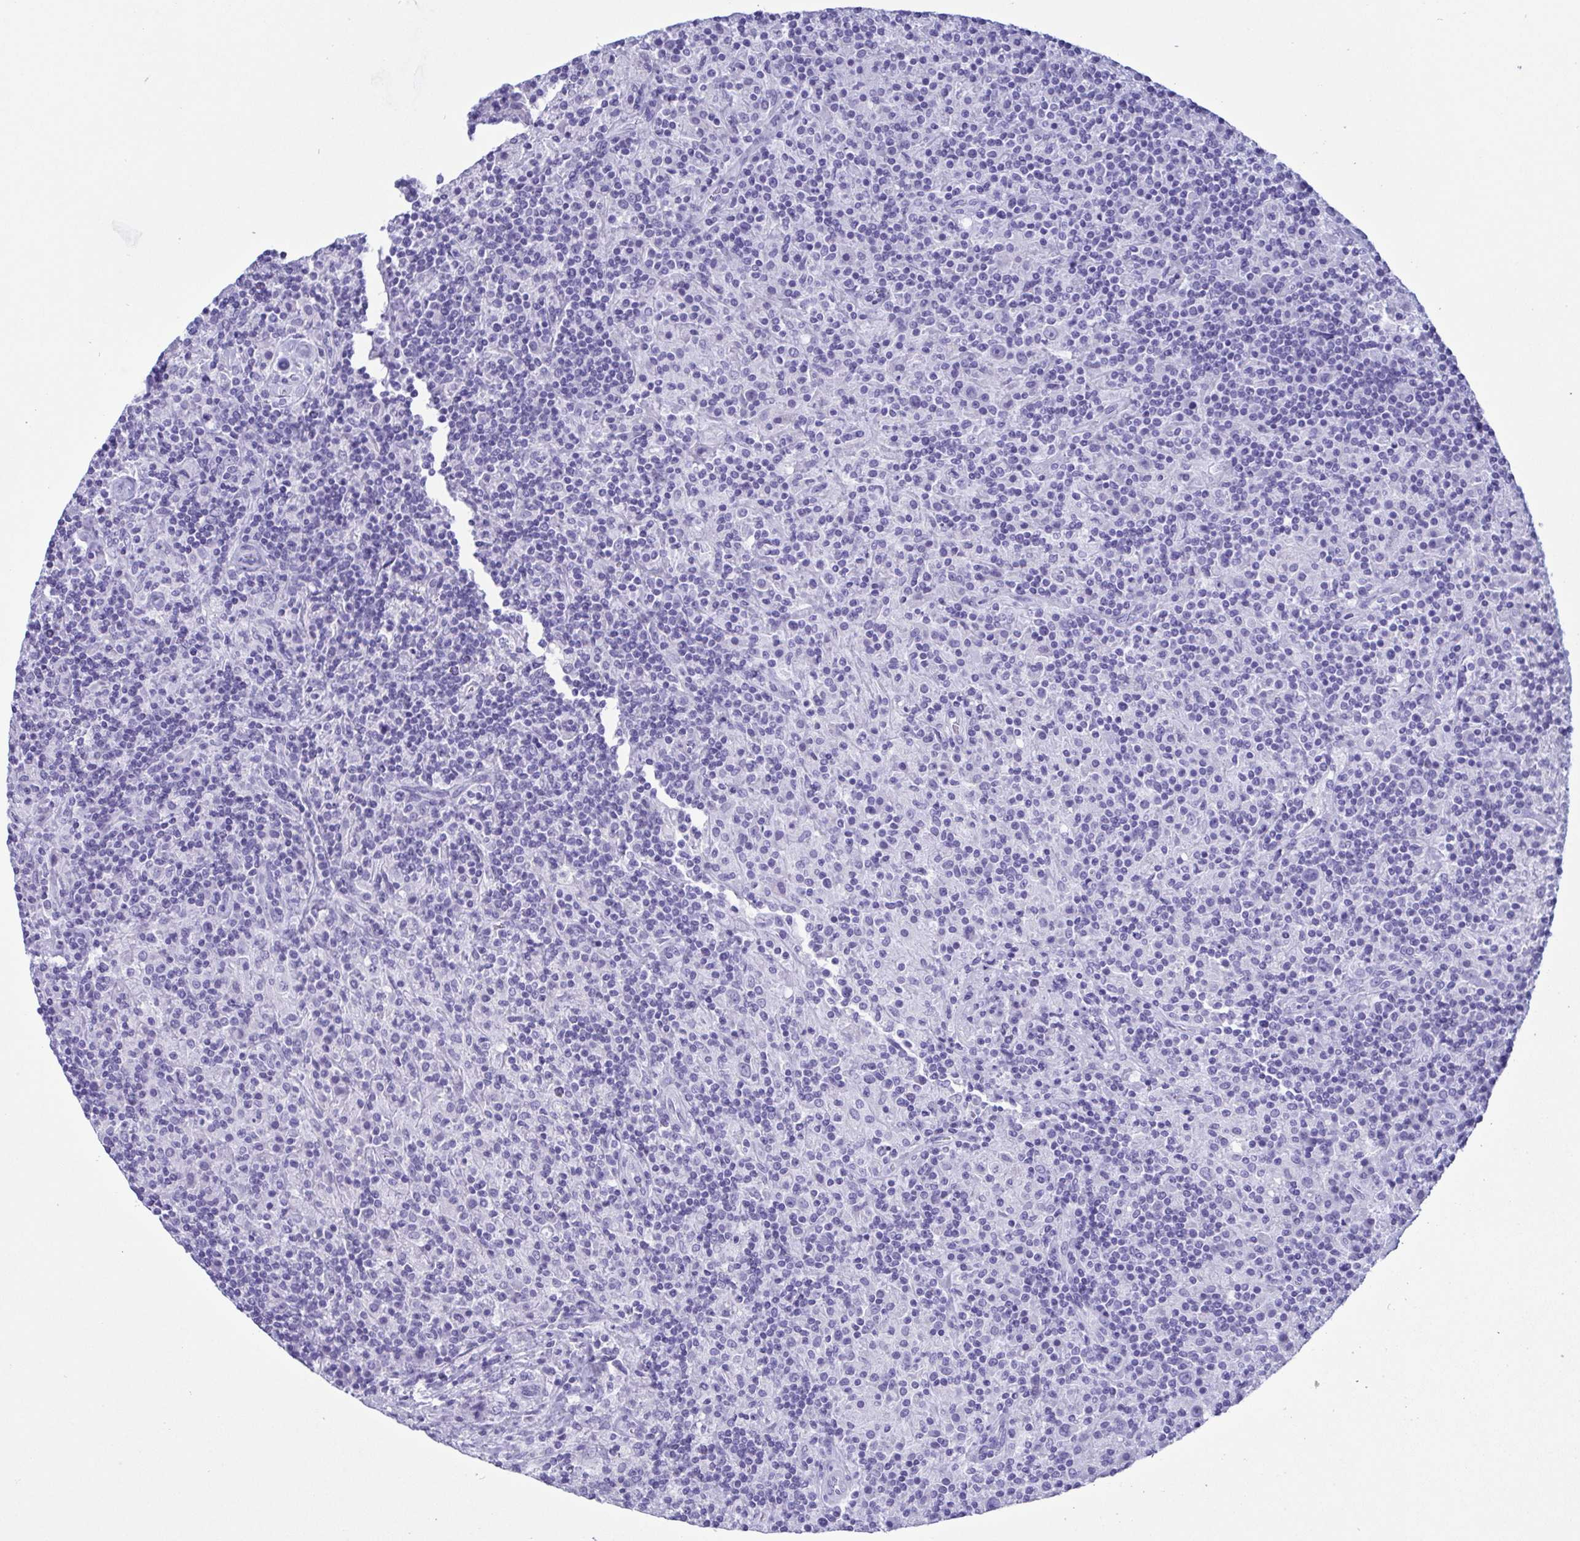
{"staining": {"intensity": "negative", "quantity": "none", "location": "none"}, "tissue": "lymphoma", "cell_type": "Tumor cells", "image_type": "cancer", "snomed": [{"axis": "morphology", "description": "Hodgkin's disease, NOS"}, {"axis": "topography", "description": "Lymph node"}], "caption": "IHC micrograph of neoplastic tissue: human lymphoma stained with DAB demonstrates no significant protein expression in tumor cells.", "gene": "TSPY2", "patient": {"sex": "male", "age": 70}}